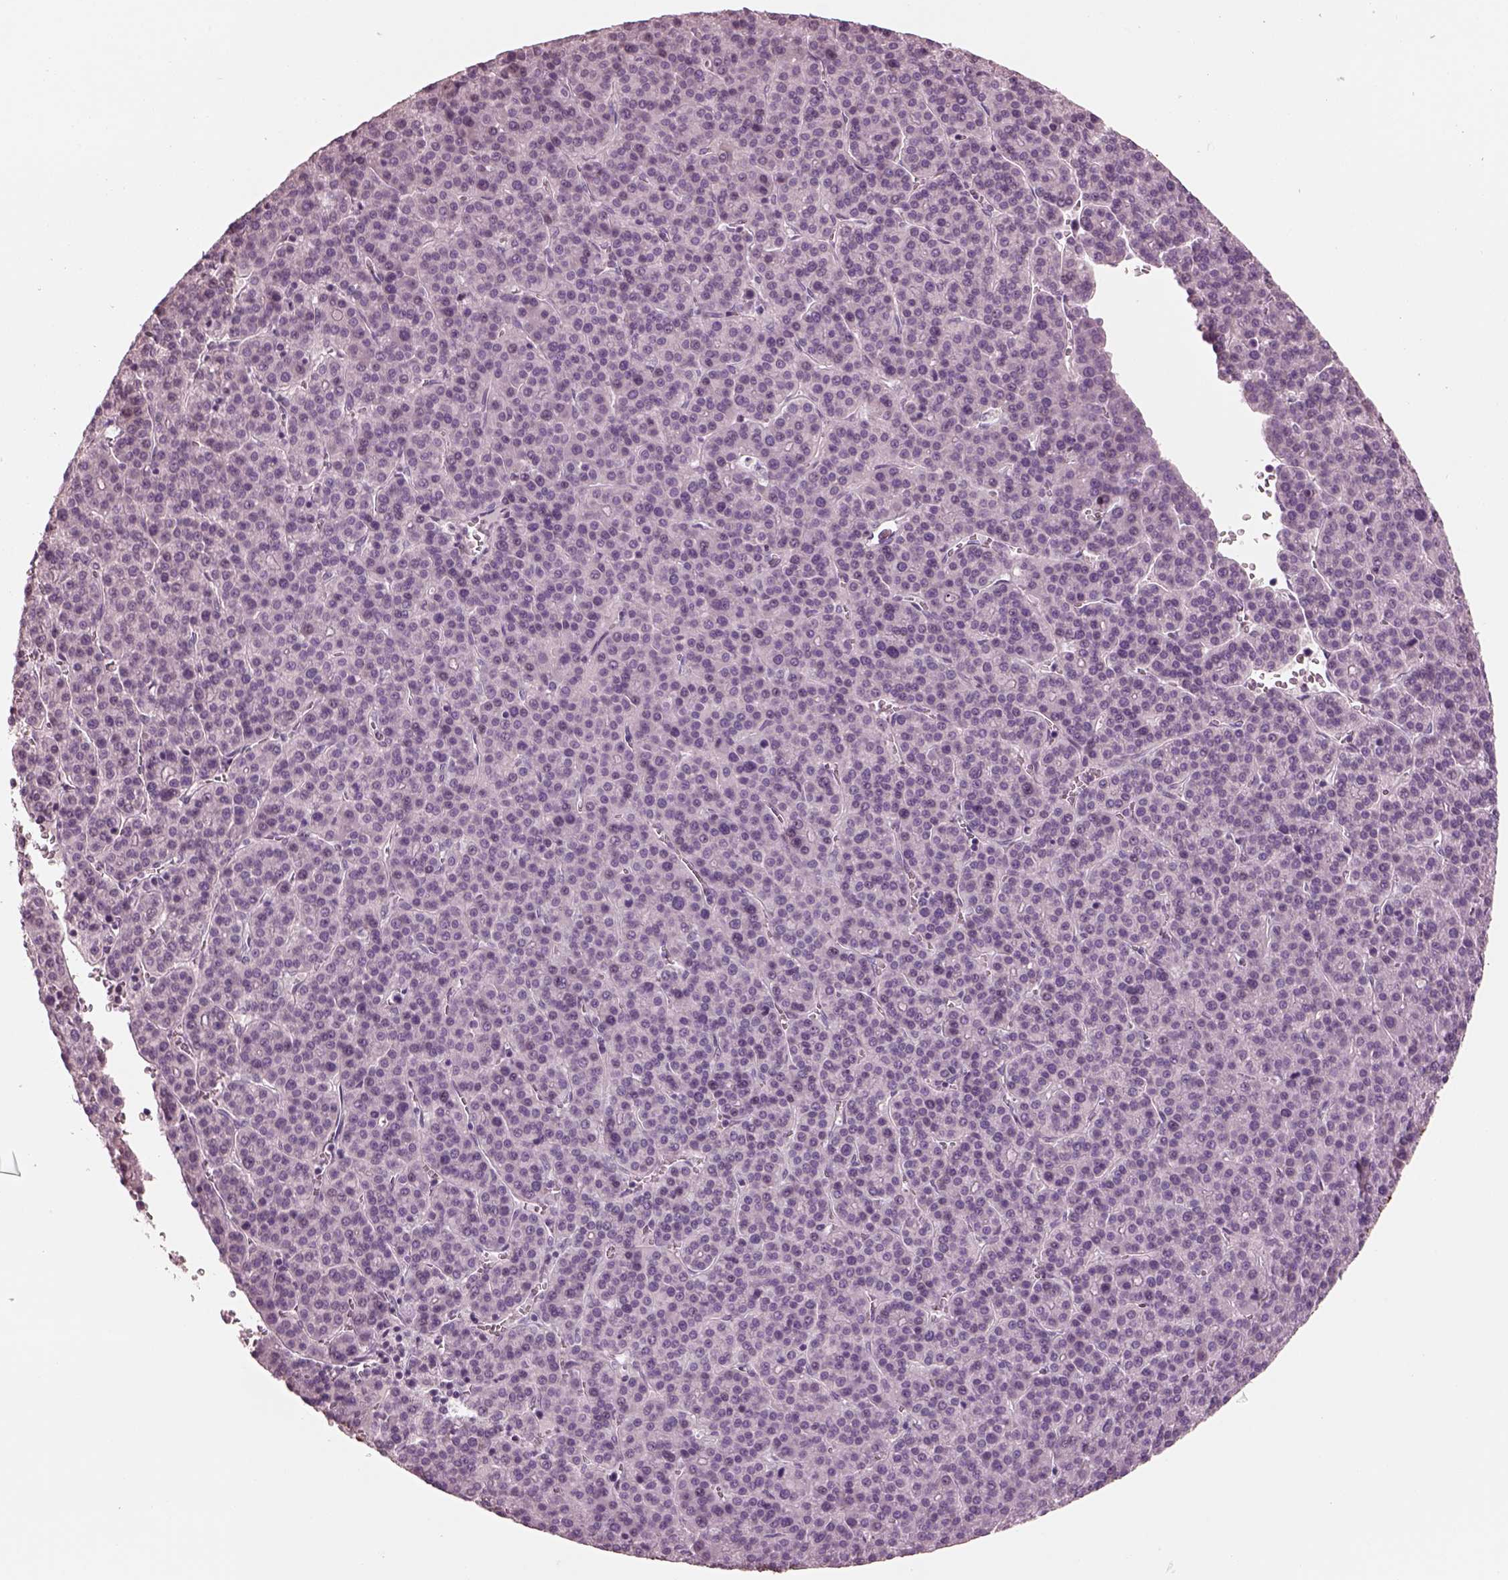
{"staining": {"intensity": "negative", "quantity": "none", "location": "none"}, "tissue": "liver cancer", "cell_type": "Tumor cells", "image_type": "cancer", "snomed": [{"axis": "morphology", "description": "Carcinoma, Hepatocellular, NOS"}, {"axis": "topography", "description": "Liver"}], "caption": "Immunohistochemistry of hepatocellular carcinoma (liver) demonstrates no staining in tumor cells.", "gene": "SOX9", "patient": {"sex": "female", "age": 58}}